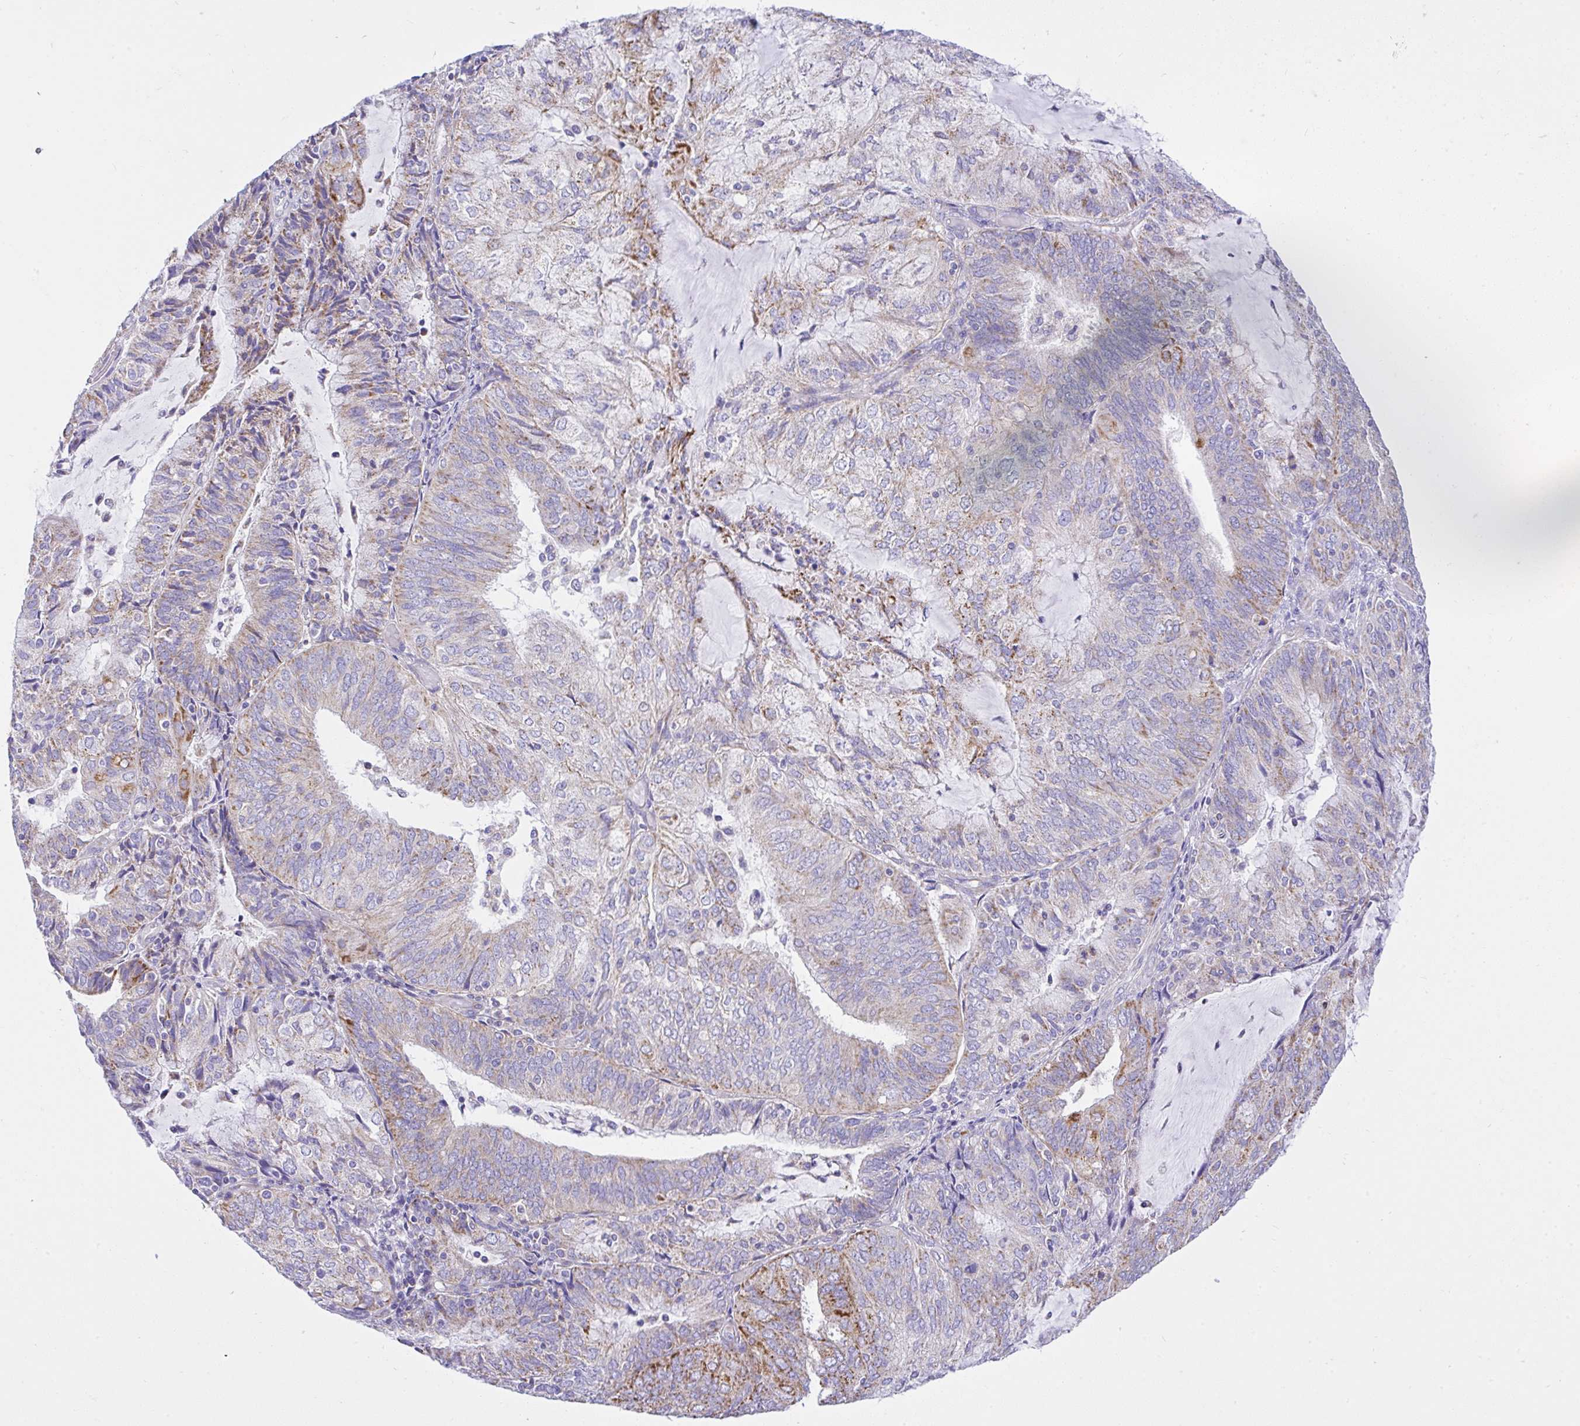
{"staining": {"intensity": "moderate", "quantity": "<25%", "location": "cytoplasmic/membranous"}, "tissue": "endometrial cancer", "cell_type": "Tumor cells", "image_type": "cancer", "snomed": [{"axis": "morphology", "description": "Adenocarcinoma, NOS"}, {"axis": "topography", "description": "Endometrium"}], "caption": "Protein analysis of endometrial adenocarcinoma tissue shows moderate cytoplasmic/membranous expression in approximately <25% of tumor cells.", "gene": "SLC13A1", "patient": {"sex": "female", "age": 81}}